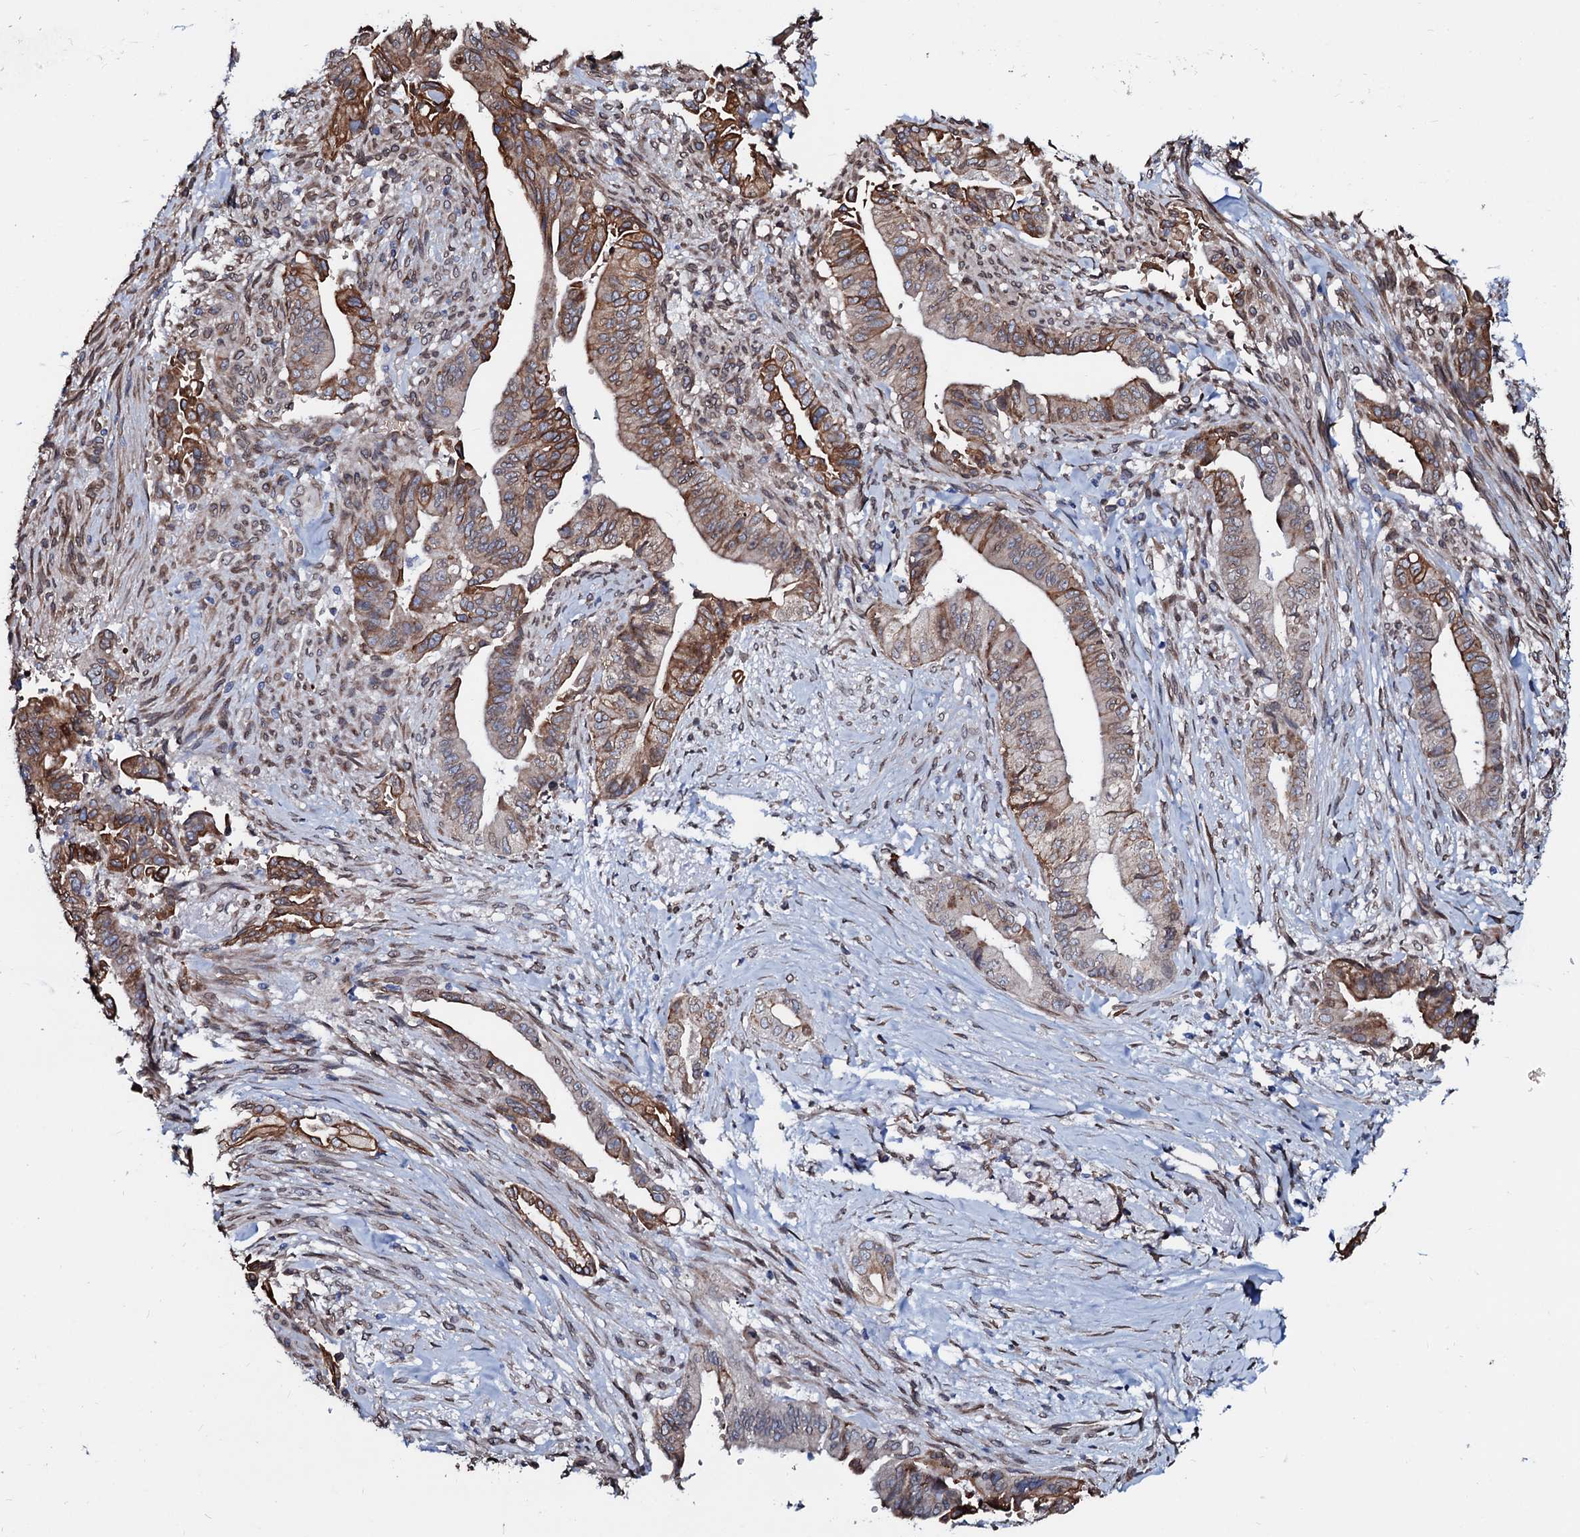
{"staining": {"intensity": "moderate", "quantity": ">75%", "location": "cytoplasmic/membranous"}, "tissue": "pancreatic cancer", "cell_type": "Tumor cells", "image_type": "cancer", "snomed": [{"axis": "morphology", "description": "Adenocarcinoma, NOS"}, {"axis": "topography", "description": "Pancreas"}], "caption": "Protein expression analysis of pancreatic cancer exhibits moderate cytoplasmic/membranous expression in about >75% of tumor cells. (DAB (3,3'-diaminobenzidine) IHC, brown staining for protein, blue staining for nuclei).", "gene": "NRP2", "patient": {"sex": "male", "age": 70}}